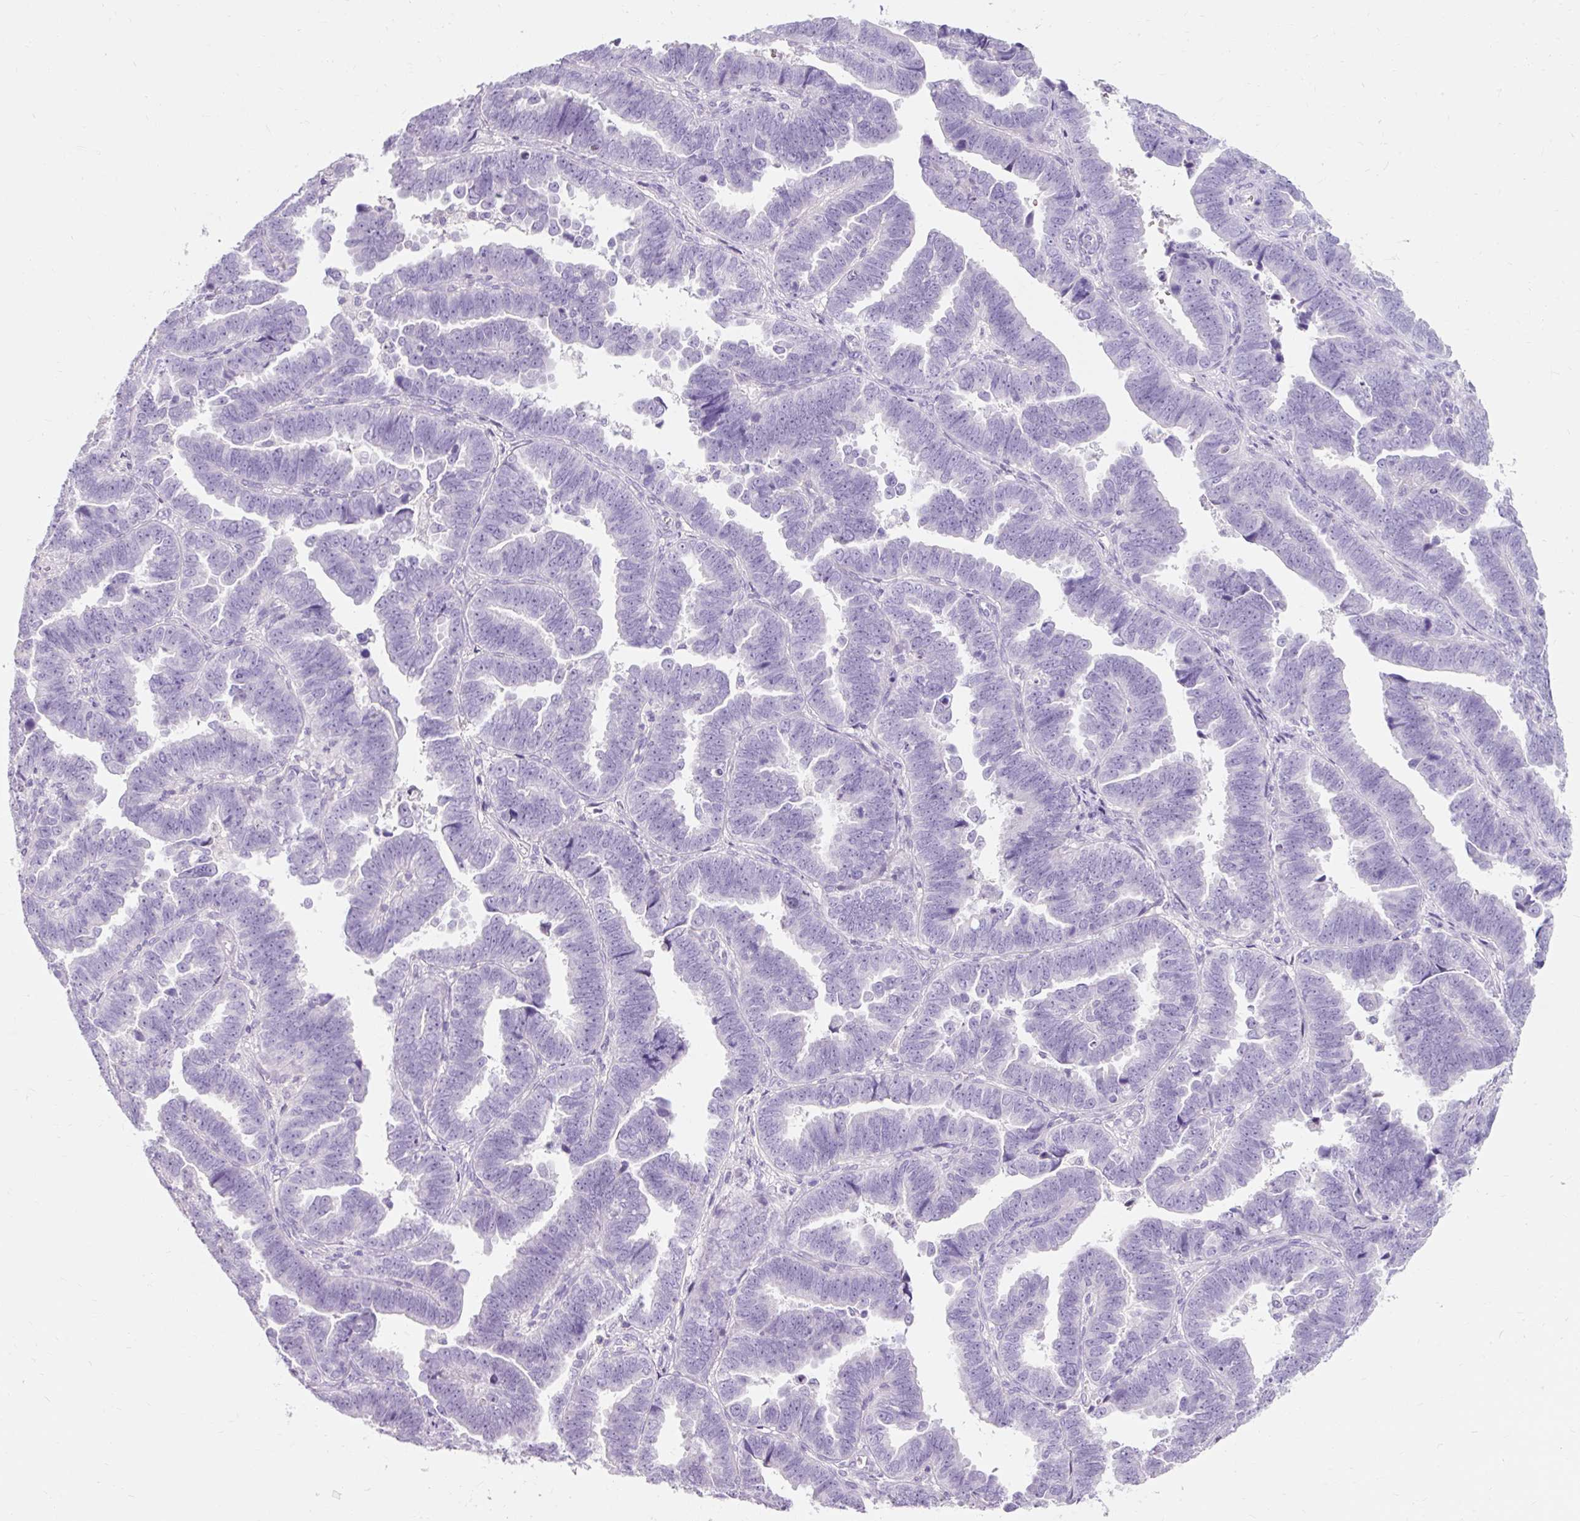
{"staining": {"intensity": "negative", "quantity": "none", "location": "none"}, "tissue": "endometrial cancer", "cell_type": "Tumor cells", "image_type": "cancer", "snomed": [{"axis": "morphology", "description": "Adenocarcinoma, NOS"}, {"axis": "topography", "description": "Endometrium"}], "caption": "This photomicrograph is of adenocarcinoma (endometrial) stained with immunohistochemistry (IHC) to label a protein in brown with the nuclei are counter-stained blue. There is no staining in tumor cells.", "gene": "TMEM213", "patient": {"sex": "female", "age": 75}}